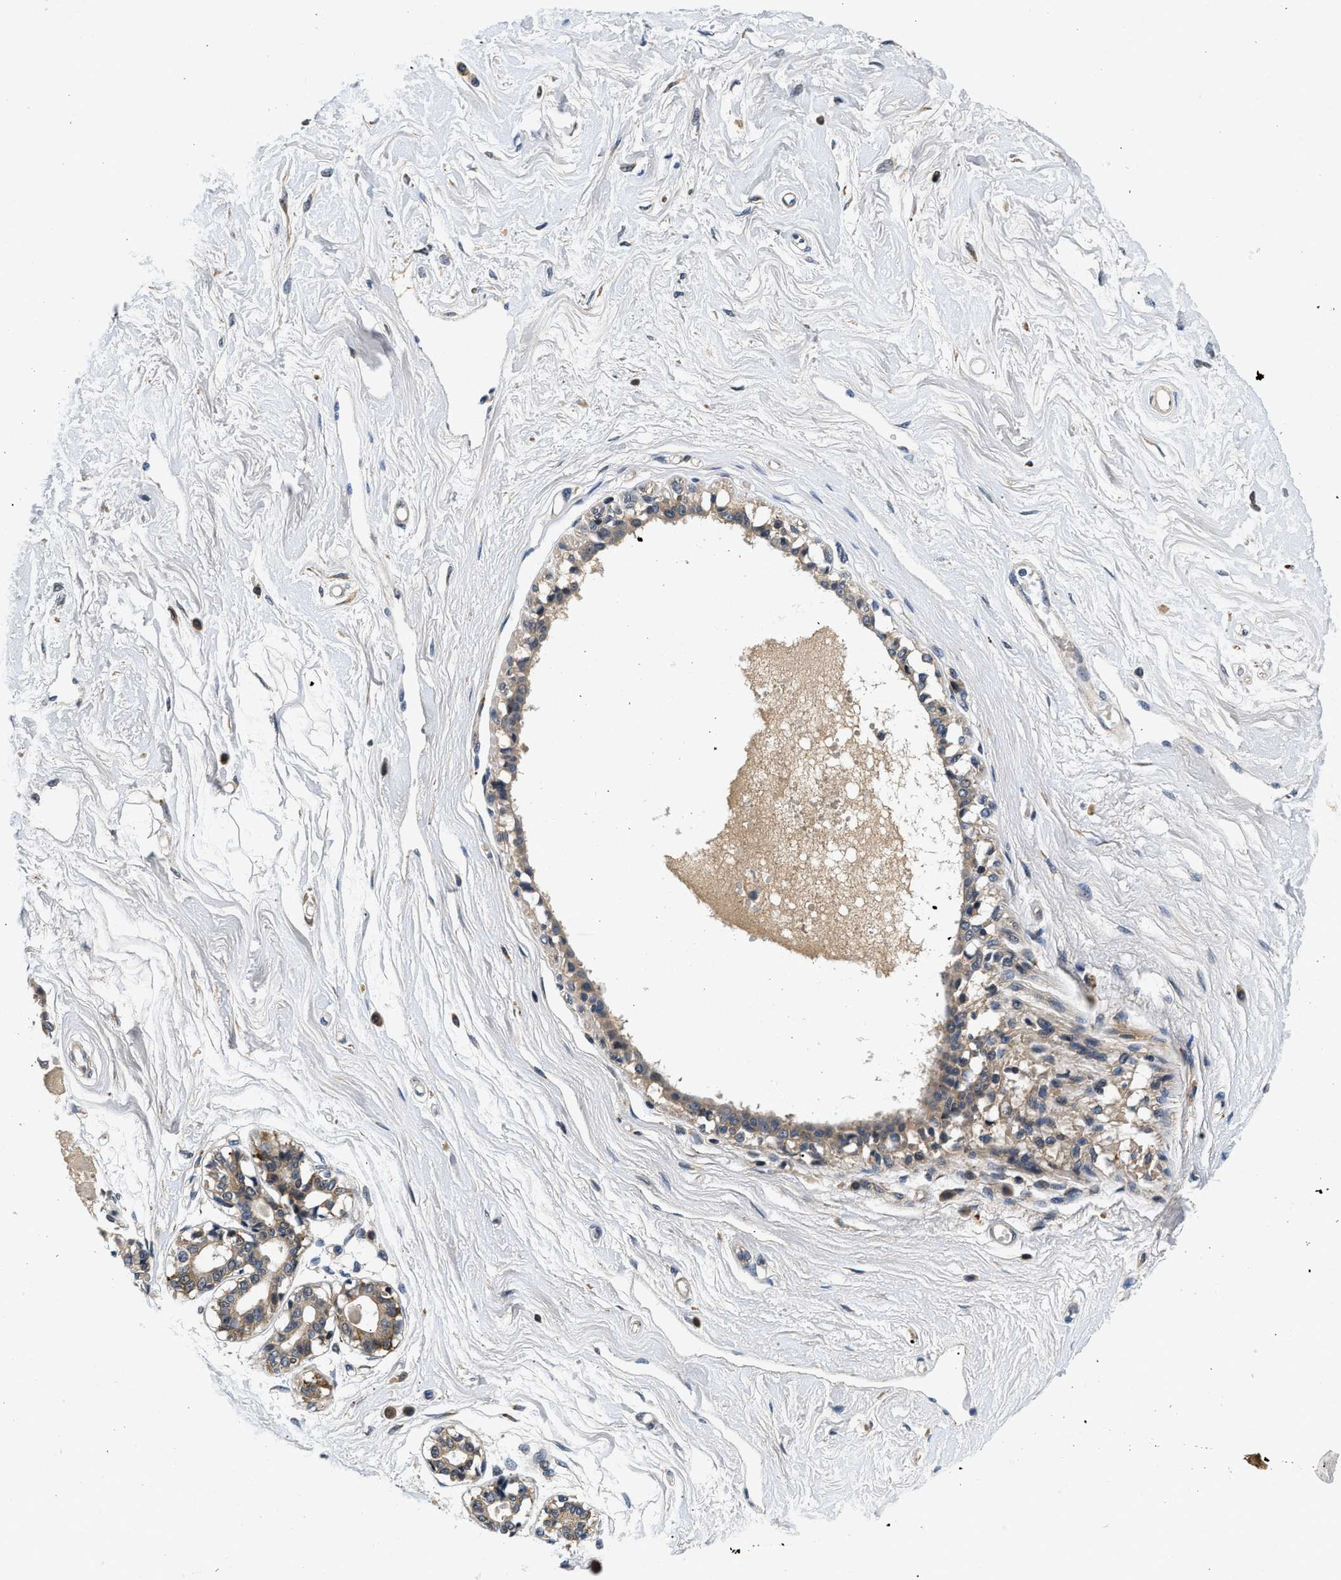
{"staining": {"intensity": "negative", "quantity": "none", "location": "none"}, "tissue": "breast", "cell_type": "Adipocytes", "image_type": "normal", "snomed": [{"axis": "morphology", "description": "Normal tissue, NOS"}, {"axis": "topography", "description": "Breast"}], "caption": "This is a histopathology image of IHC staining of normal breast, which shows no staining in adipocytes.", "gene": "PDP1", "patient": {"sex": "female", "age": 45}}